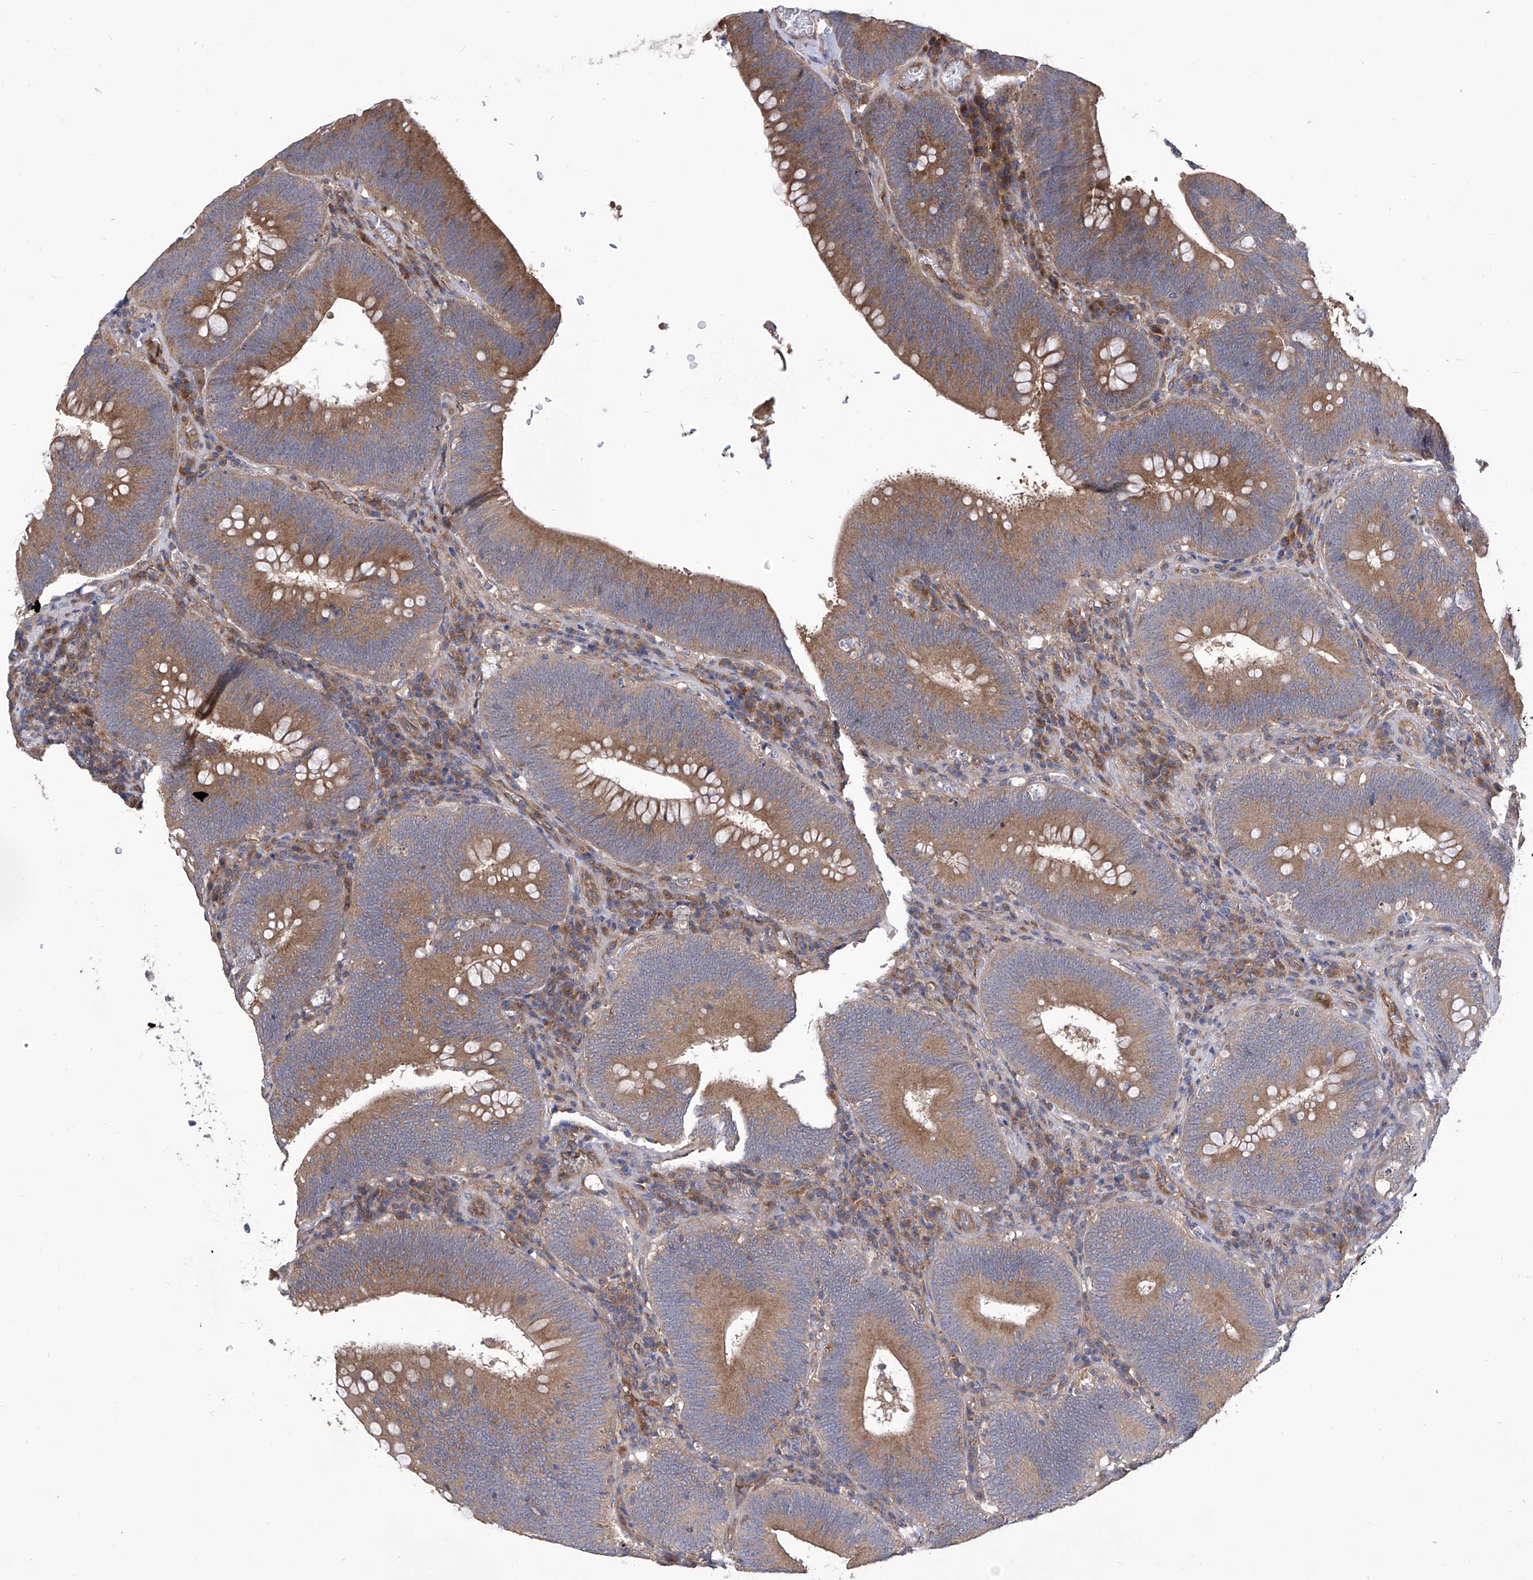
{"staining": {"intensity": "moderate", "quantity": ">75%", "location": "cytoplasmic/membranous"}, "tissue": "colorectal cancer", "cell_type": "Tumor cells", "image_type": "cancer", "snomed": [{"axis": "morphology", "description": "Normal tissue, NOS"}, {"axis": "topography", "description": "Colon"}], "caption": "A high-resolution photomicrograph shows immunohistochemistry (IHC) staining of colorectal cancer, which exhibits moderate cytoplasmic/membranous expression in approximately >75% of tumor cells. (DAB (3,3'-diaminobenzidine) = brown stain, brightfield microscopy at high magnification).", "gene": "TJAP1", "patient": {"sex": "female", "age": 82}}